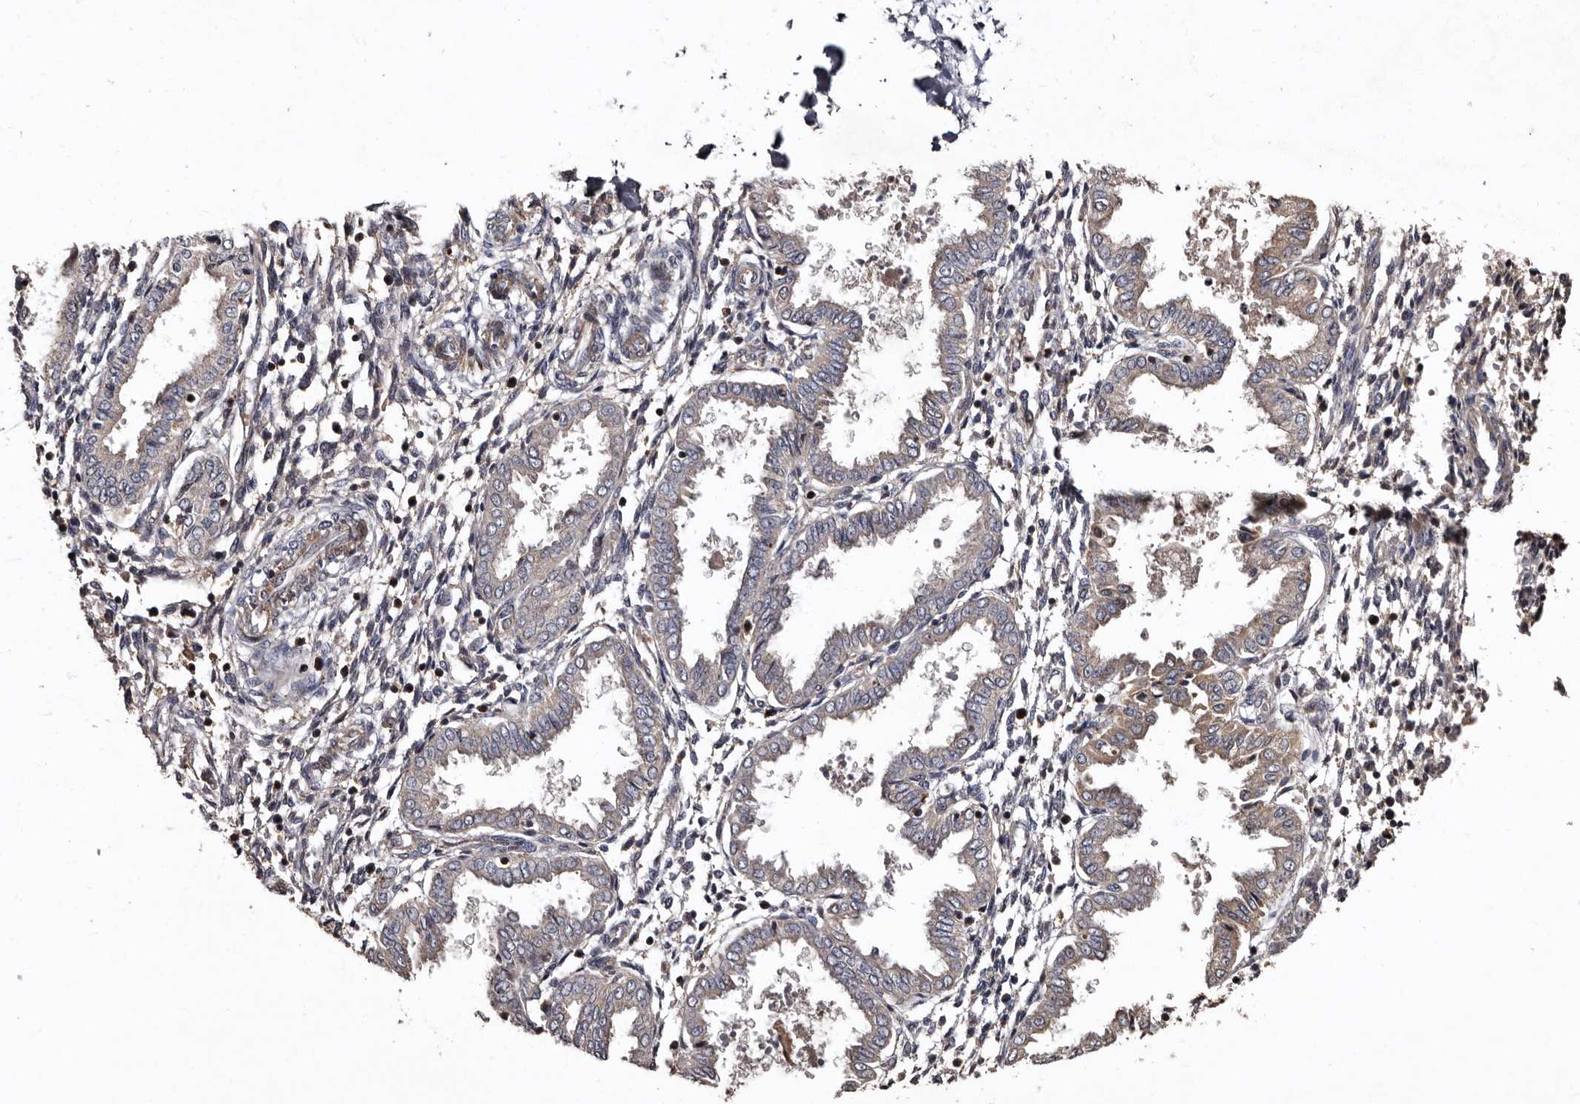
{"staining": {"intensity": "weak", "quantity": "<25%", "location": "cytoplasmic/membranous"}, "tissue": "endometrium", "cell_type": "Cells in endometrial stroma", "image_type": "normal", "snomed": [{"axis": "morphology", "description": "Normal tissue, NOS"}, {"axis": "topography", "description": "Endometrium"}], "caption": "High power microscopy histopathology image of an immunohistochemistry photomicrograph of benign endometrium, revealing no significant staining in cells in endometrial stroma.", "gene": "PRKD3", "patient": {"sex": "female", "age": 33}}